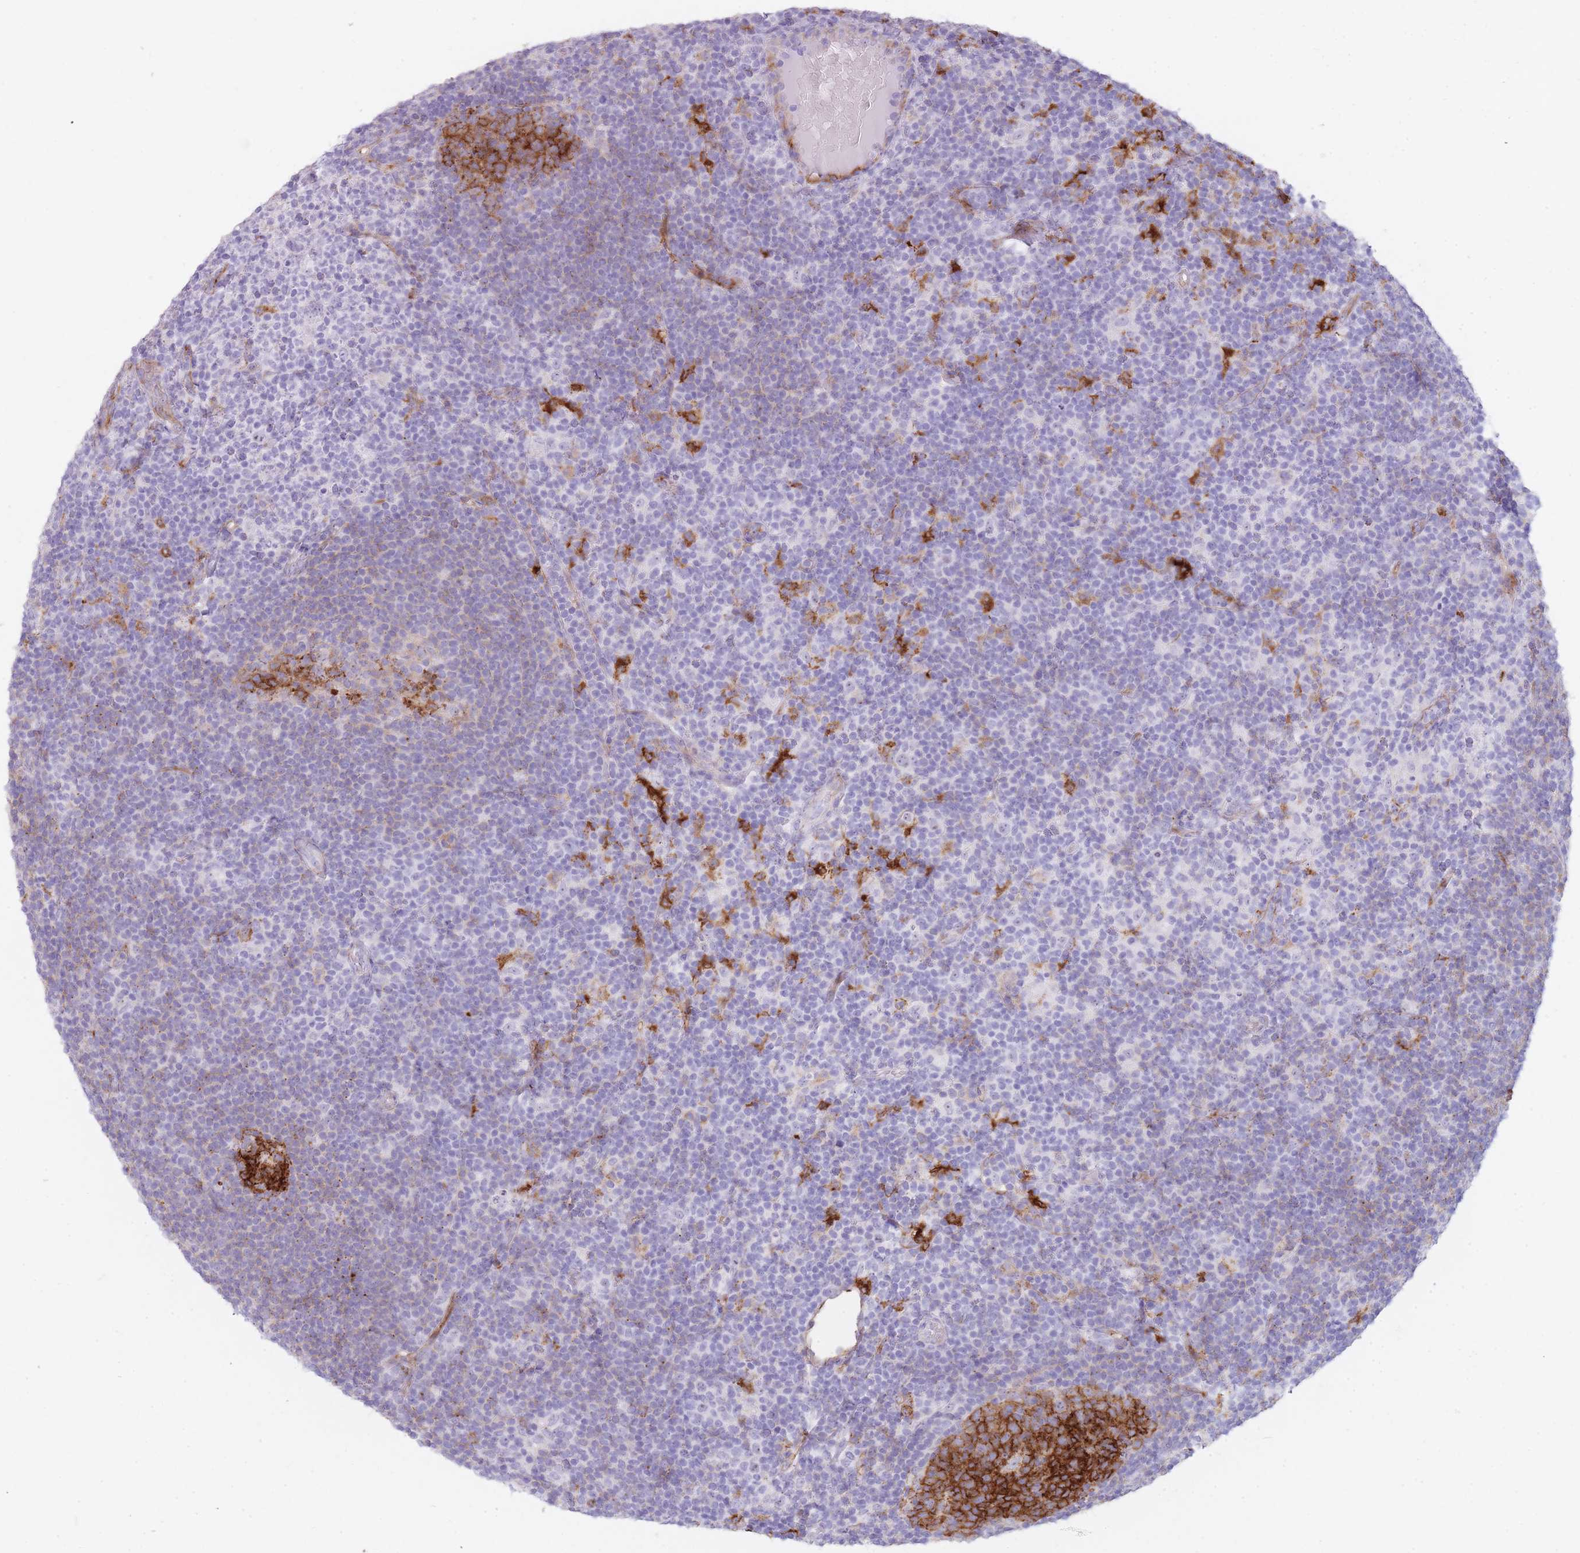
{"staining": {"intensity": "negative", "quantity": "none", "location": "none"}, "tissue": "lymphoma", "cell_type": "Tumor cells", "image_type": "cancer", "snomed": [{"axis": "morphology", "description": "Hodgkin's disease, NOS"}, {"axis": "topography", "description": "Lymph node"}], "caption": "There is no significant staining in tumor cells of lymphoma.", "gene": "UTP14A", "patient": {"sex": "female", "age": 57}}